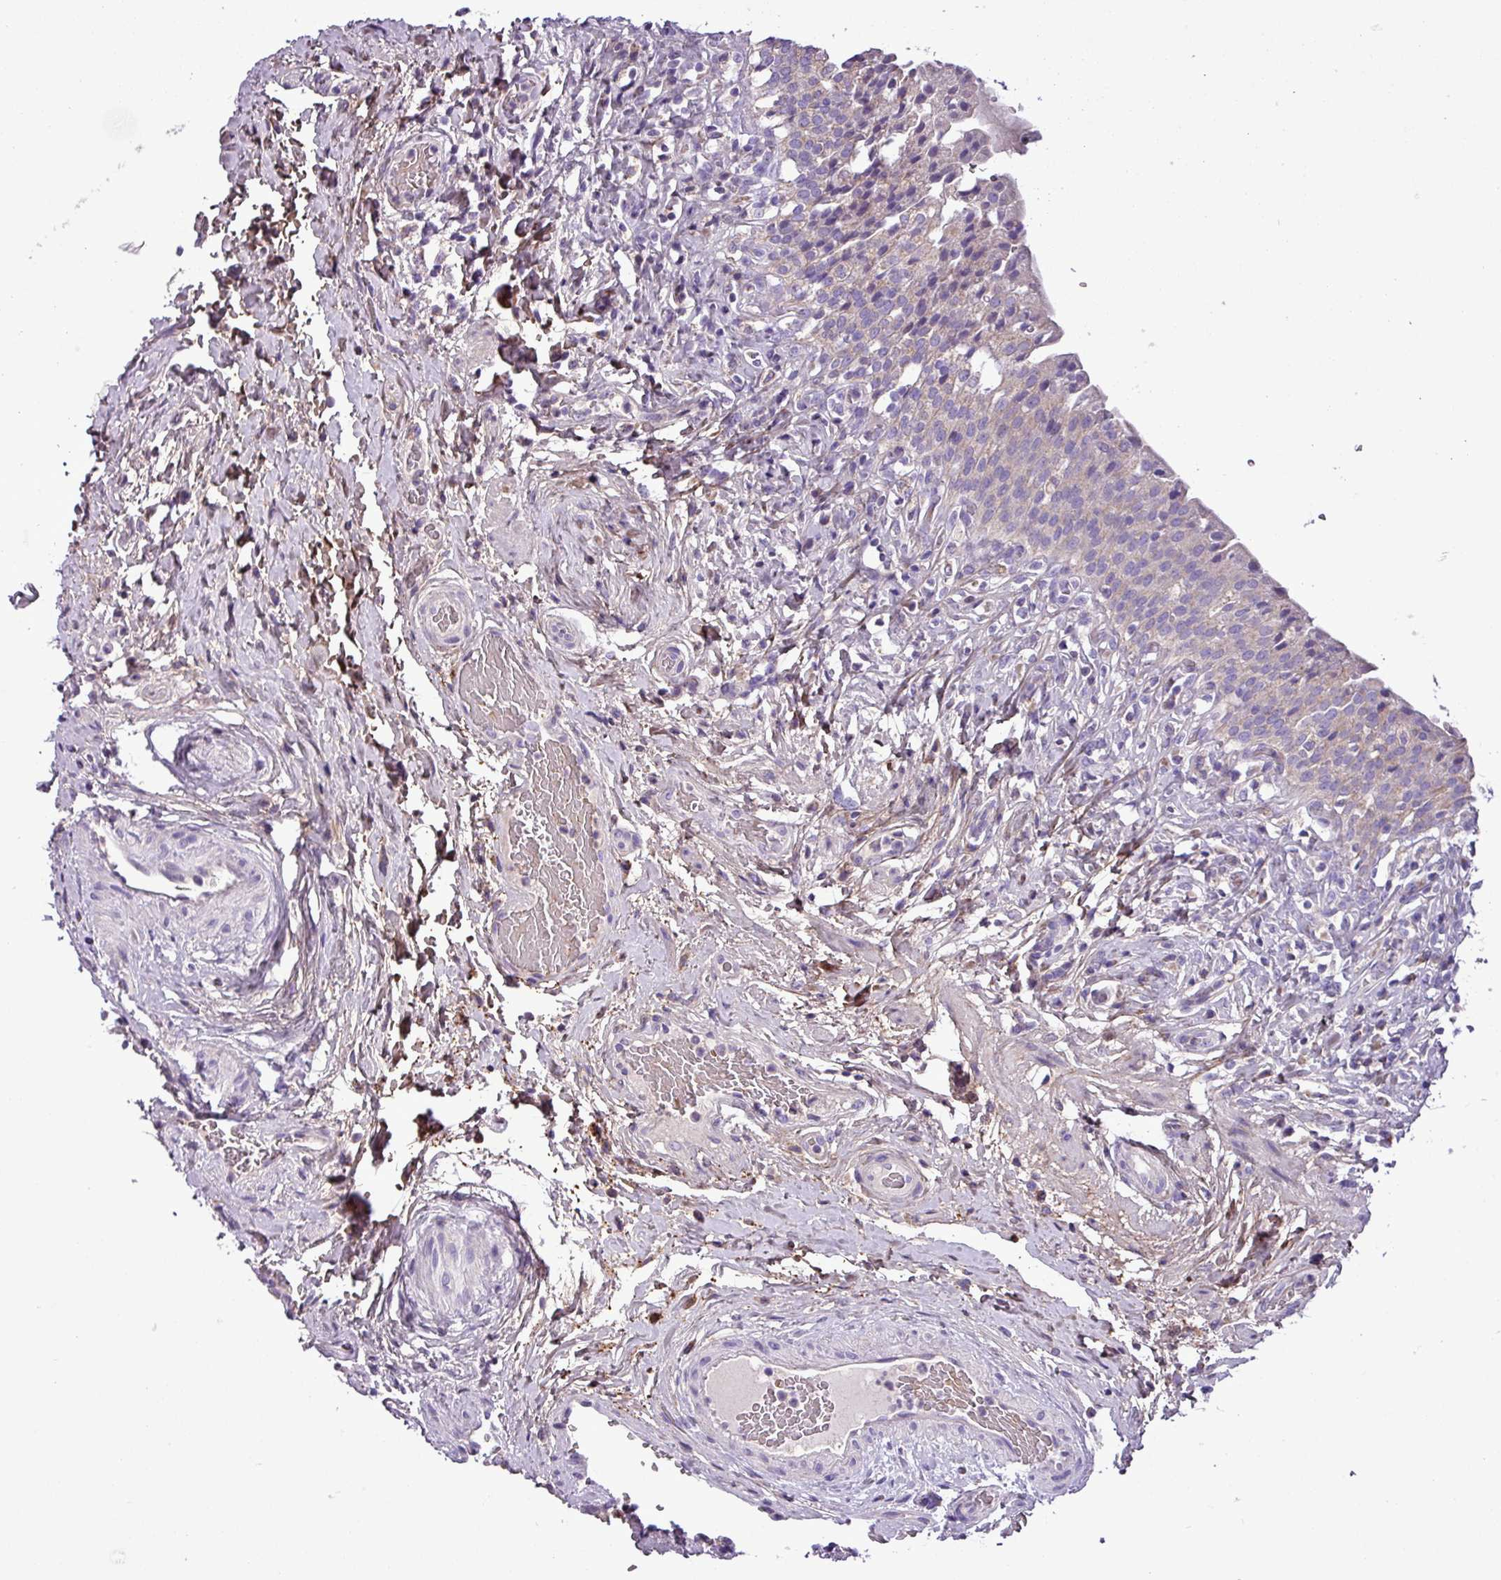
{"staining": {"intensity": "weak", "quantity": "25%-75%", "location": "cytoplasmic/membranous"}, "tissue": "urinary bladder", "cell_type": "Urothelial cells", "image_type": "normal", "snomed": [{"axis": "morphology", "description": "Normal tissue, NOS"}, {"axis": "morphology", "description": "Inflammation, NOS"}, {"axis": "topography", "description": "Urinary bladder"}], "caption": "Immunohistochemical staining of unremarkable urinary bladder exhibits 25%-75% levels of weak cytoplasmic/membranous protein staining in about 25%-75% of urothelial cells.", "gene": "FAM183A", "patient": {"sex": "male", "age": 64}}